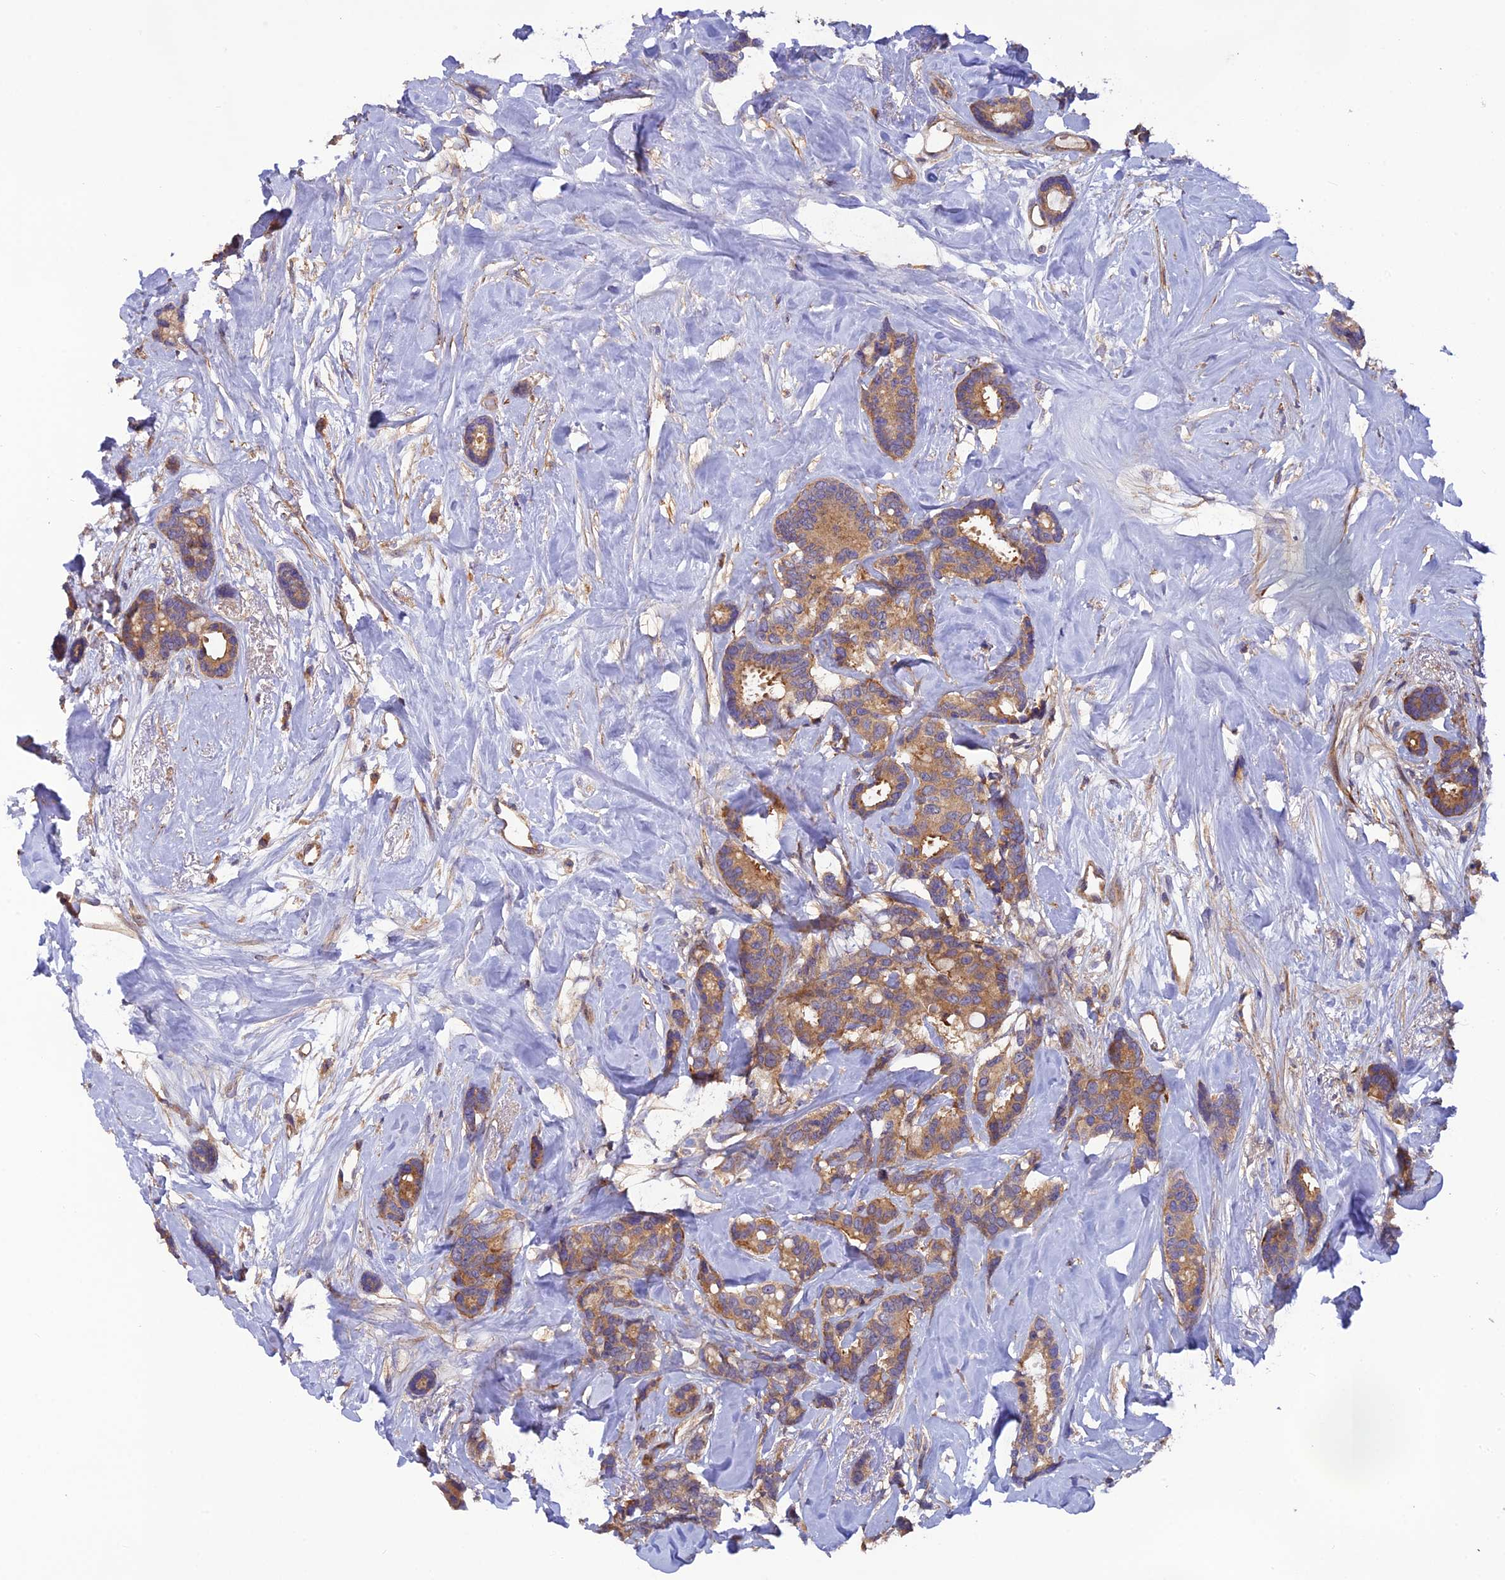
{"staining": {"intensity": "moderate", "quantity": ">75%", "location": "cytoplasmic/membranous"}, "tissue": "breast cancer", "cell_type": "Tumor cells", "image_type": "cancer", "snomed": [{"axis": "morphology", "description": "Duct carcinoma"}, {"axis": "topography", "description": "Breast"}], "caption": "Breast cancer tissue displays moderate cytoplasmic/membranous staining in approximately >75% of tumor cells, visualized by immunohistochemistry.", "gene": "ADAMTS15", "patient": {"sex": "female", "age": 87}}